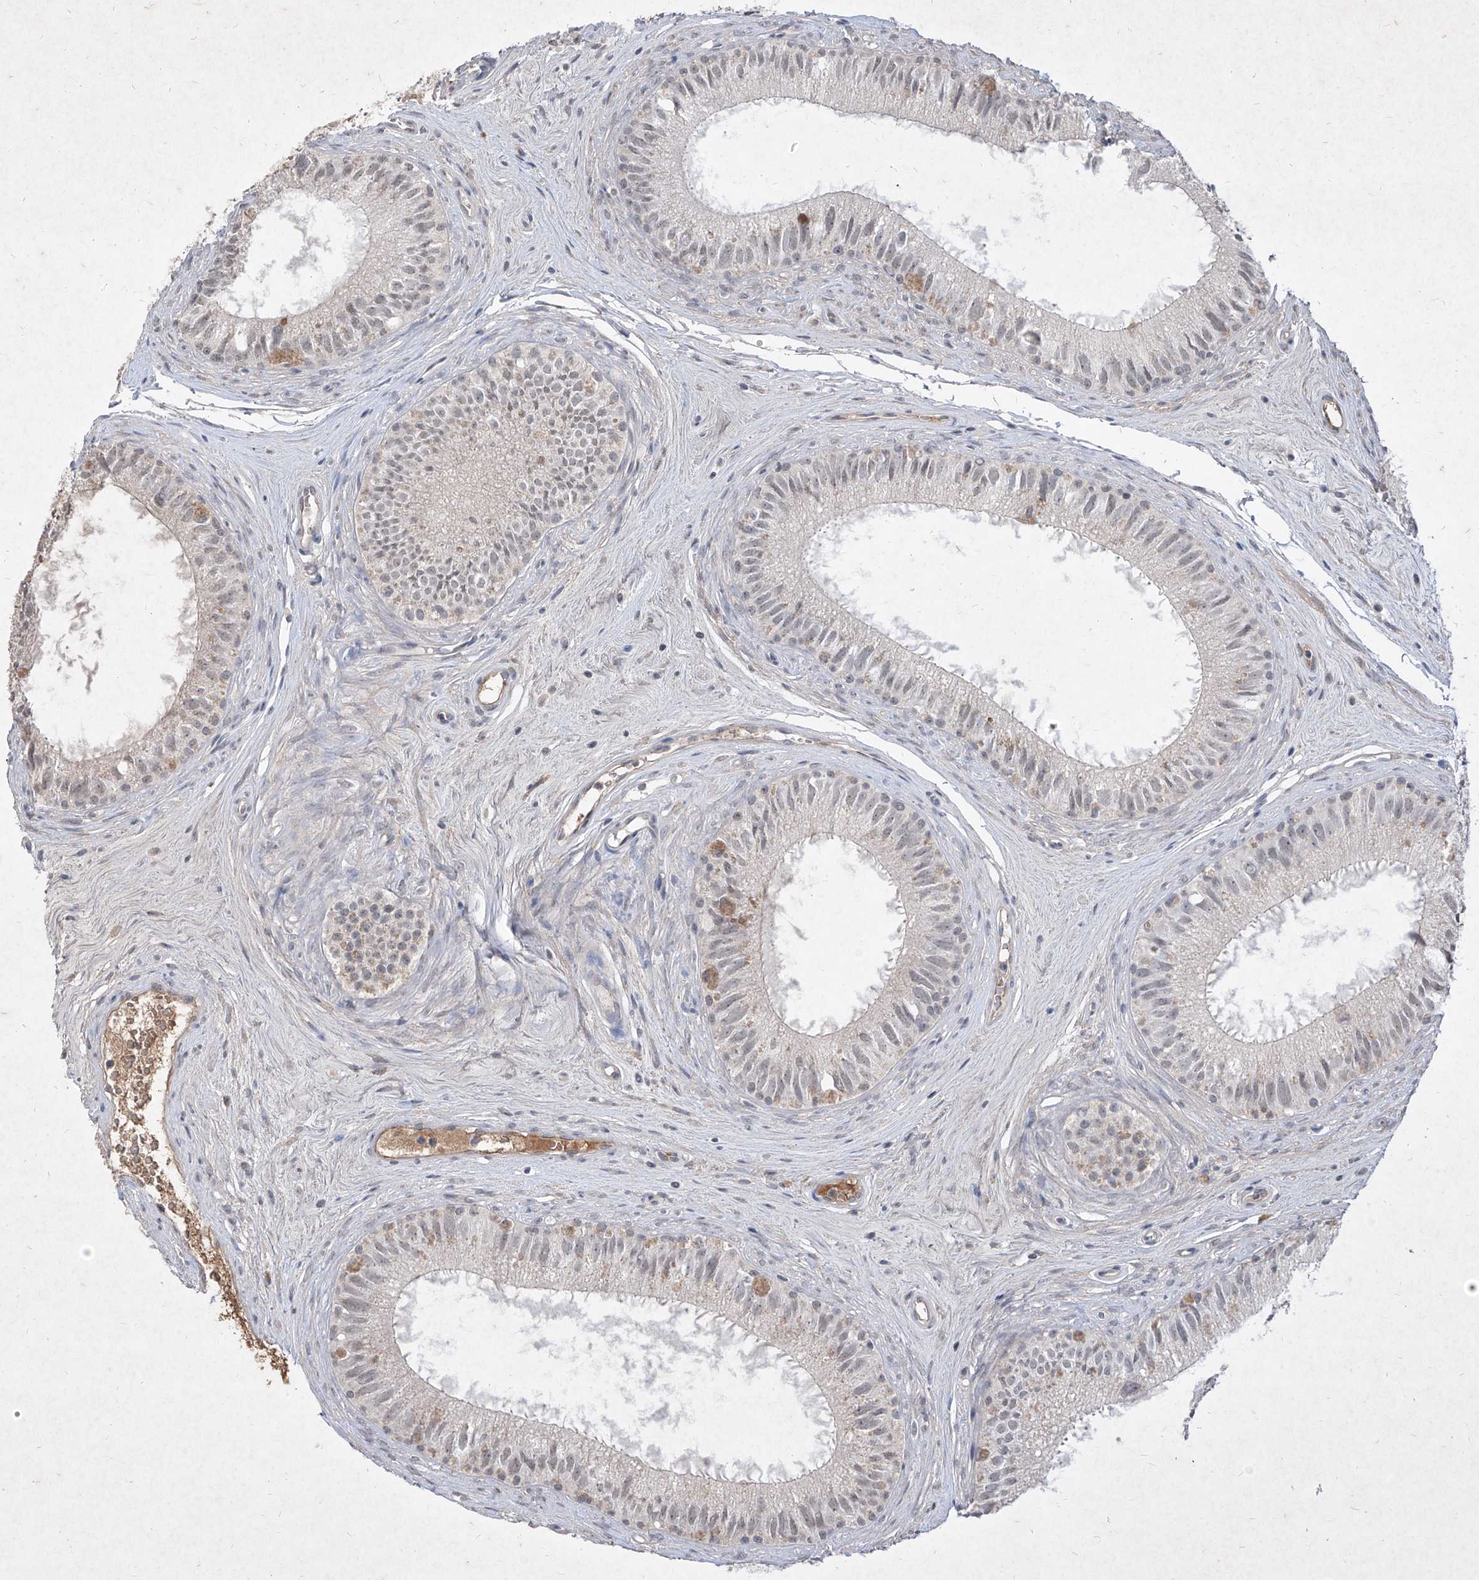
{"staining": {"intensity": "moderate", "quantity": "<25%", "location": "cytoplasmic/membranous"}, "tissue": "epididymis", "cell_type": "Glandular cells", "image_type": "normal", "snomed": [{"axis": "morphology", "description": "Normal tissue, NOS"}, {"axis": "topography", "description": "Epididymis"}], "caption": "Brown immunohistochemical staining in unremarkable epididymis exhibits moderate cytoplasmic/membranous expression in approximately <25% of glandular cells.", "gene": "C4A", "patient": {"sex": "male", "age": 71}}